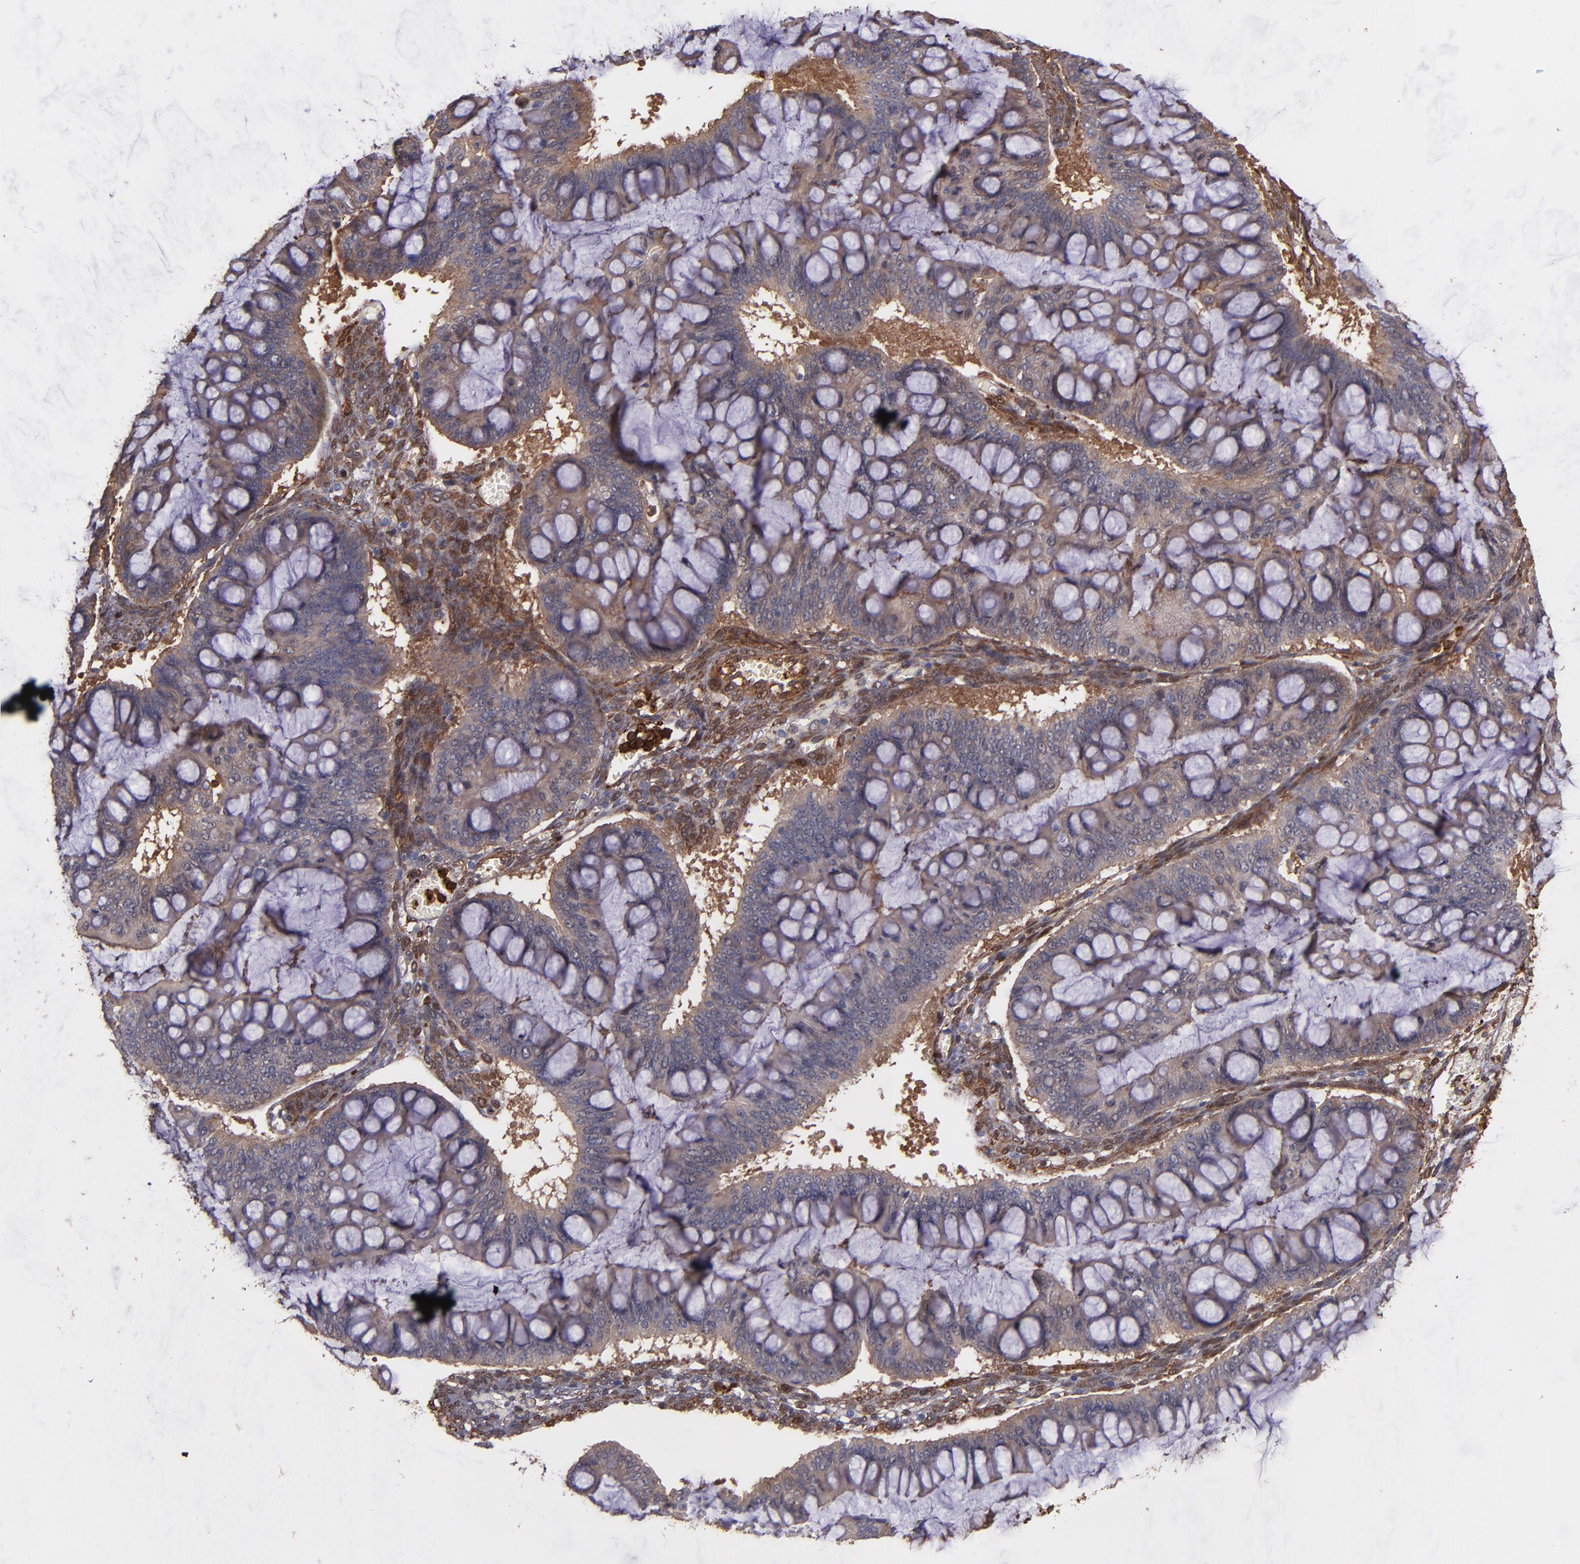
{"staining": {"intensity": "weak", "quantity": ">75%", "location": "cytoplasmic/membranous"}, "tissue": "ovarian cancer", "cell_type": "Tumor cells", "image_type": "cancer", "snomed": [{"axis": "morphology", "description": "Cystadenocarcinoma, mucinous, NOS"}, {"axis": "topography", "description": "Ovary"}], "caption": "Mucinous cystadenocarcinoma (ovarian) tissue demonstrates weak cytoplasmic/membranous staining in about >75% of tumor cells", "gene": "VCL", "patient": {"sex": "female", "age": 73}}